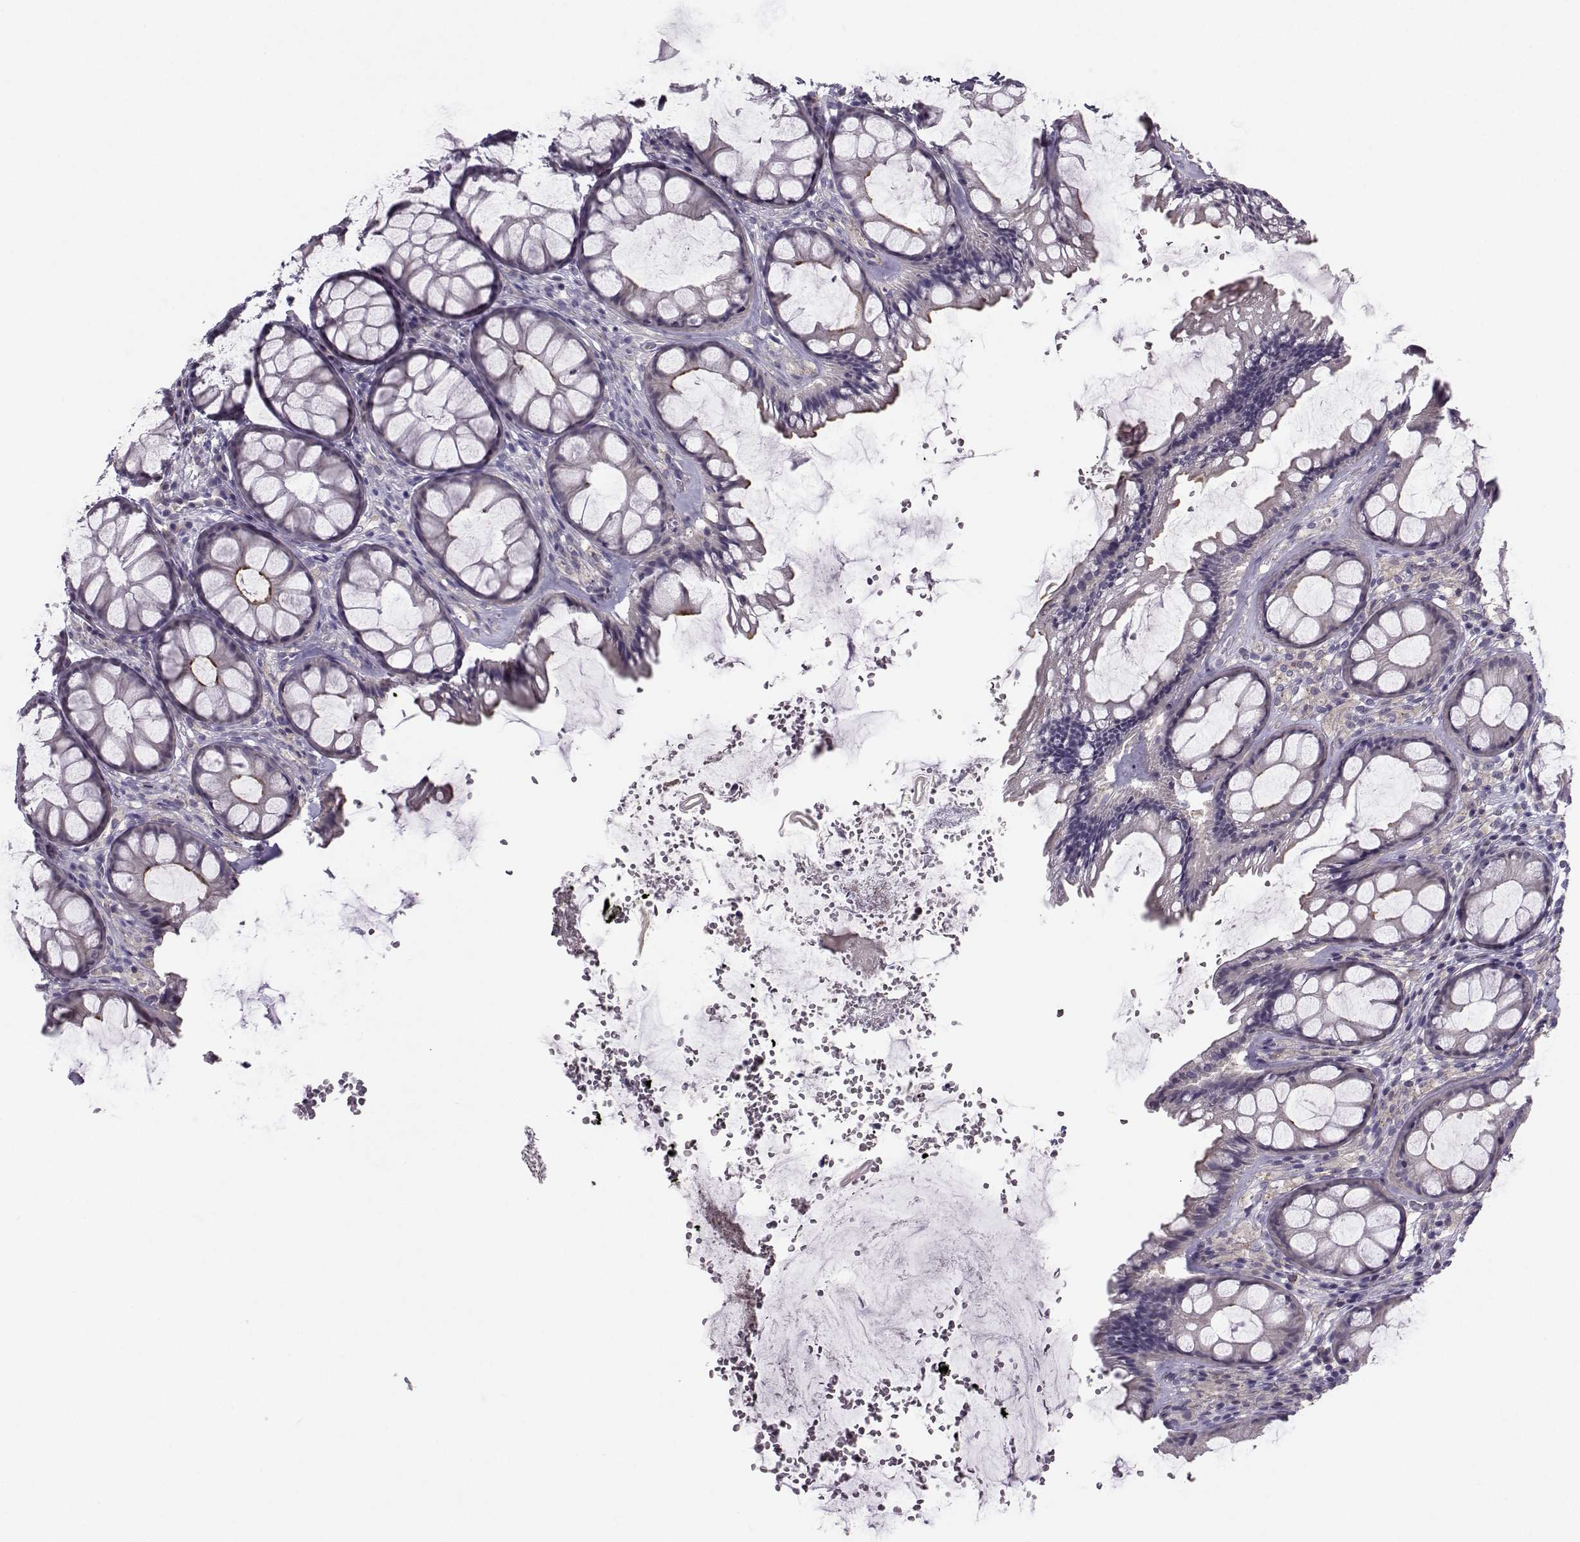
{"staining": {"intensity": "weak", "quantity": "<25%", "location": "cytoplasmic/membranous"}, "tissue": "rectum", "cell_type": "Glandular cells", "image_type": "normal", "snomed": [{"axis": "morphology", "description": "Normal tissue, NOS"}, {"axis": "topography", "description": "Rectum"}], "caption": "Immunohistochemistry (IHC) of normal rectum shows no staining in glandular cells.", "gene": "FCAMR", "patient": {"sex": "female", "age": 62}}